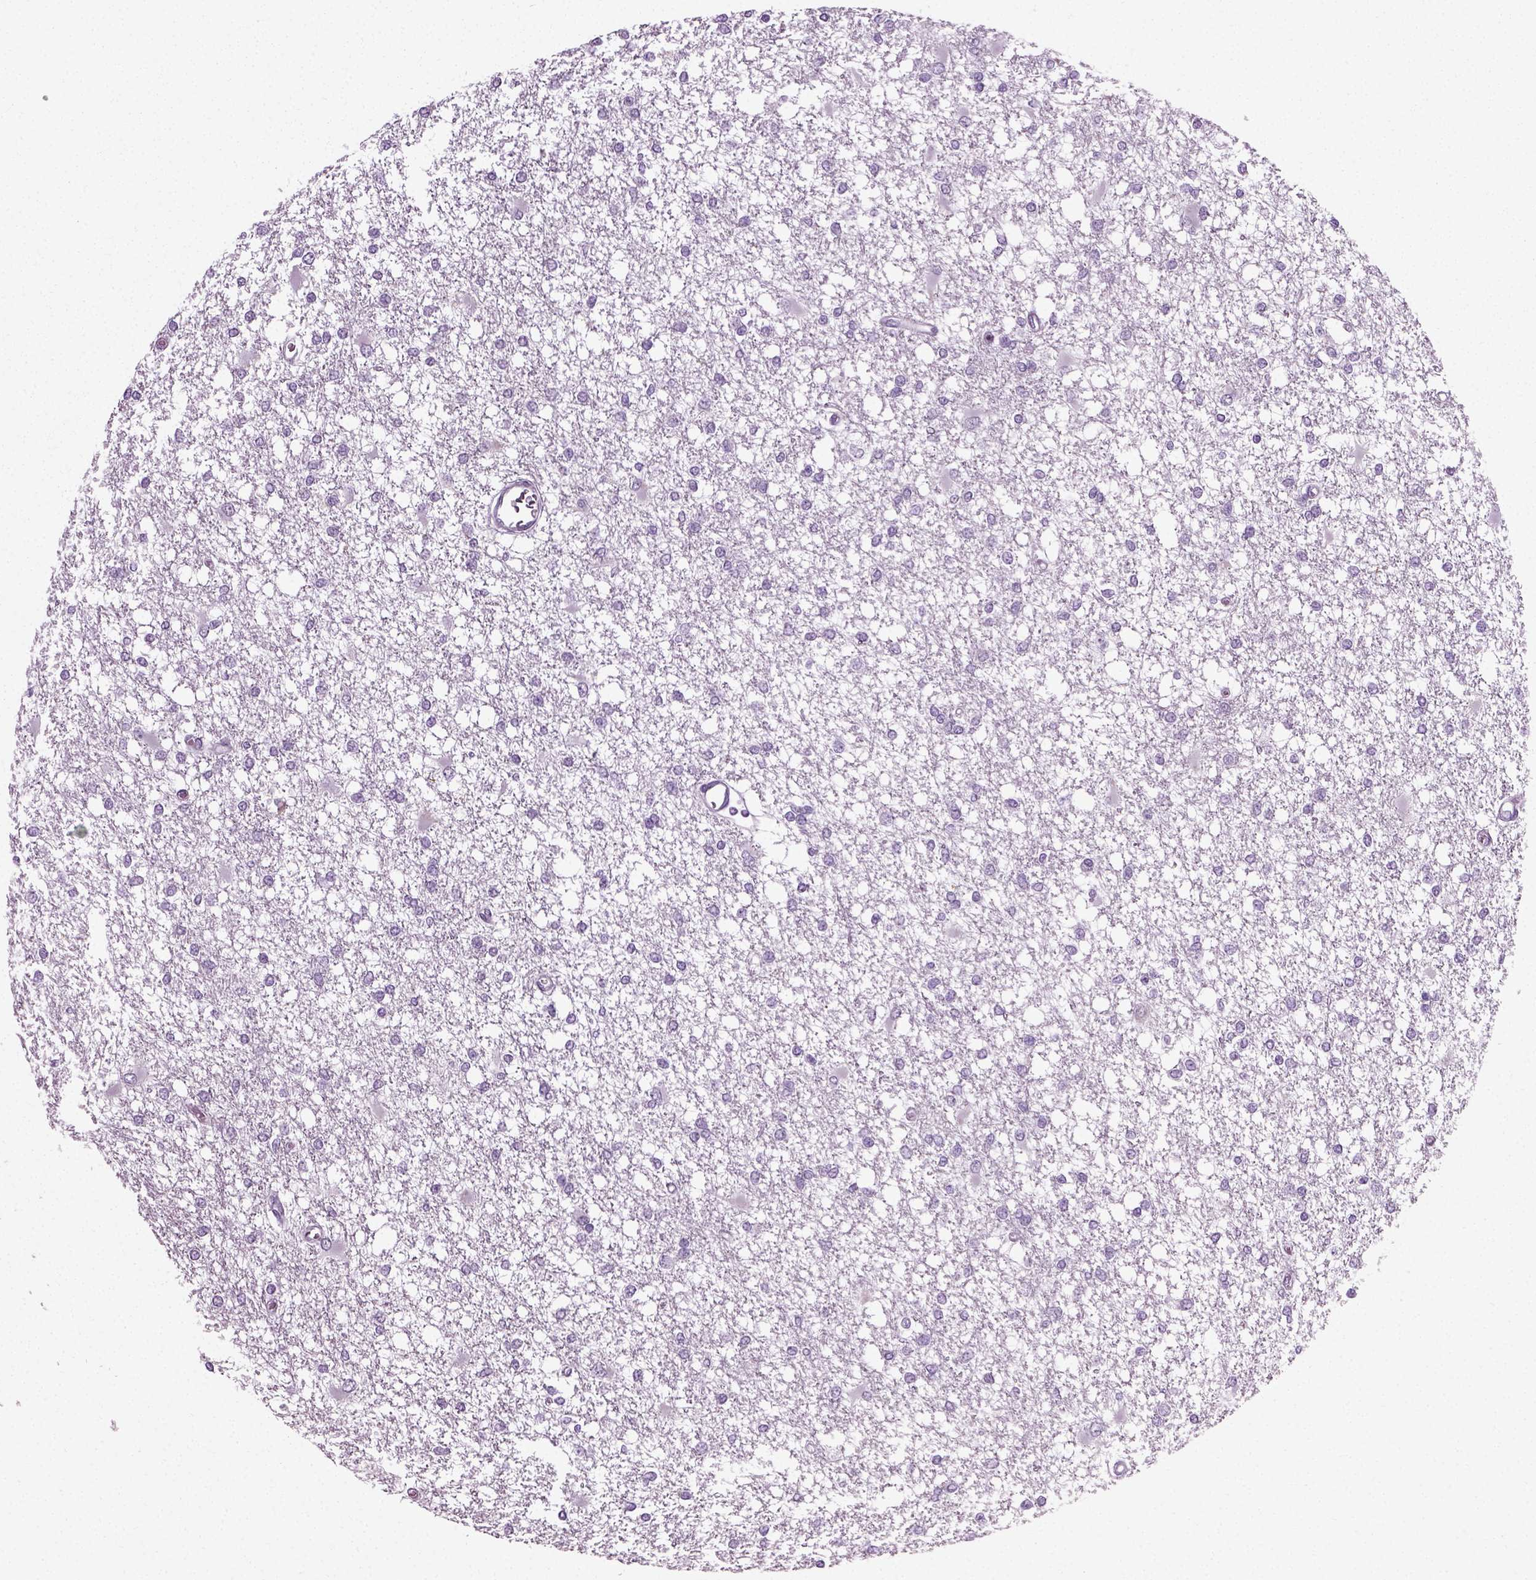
{"staining": {"intensity": "negative", "quantity": "none", "location": "none"}, "tissue": "glioma", "cell_type": "Tumor cells", "image_type": "cancer", "snomed": [{"axis": "morphology", "description": "Glioma, malignant, High grade"}, {"axis": "topography", "description": "Cerebral cortex"}], "caption": "This photomicrograph is of glioma stained with IHC to label a protein in brown with the nuclei are counter-stained blue. There is no staining in tumor cells.", "gene": "SCG5", "patient": {"sex": "male", "age": 79}}